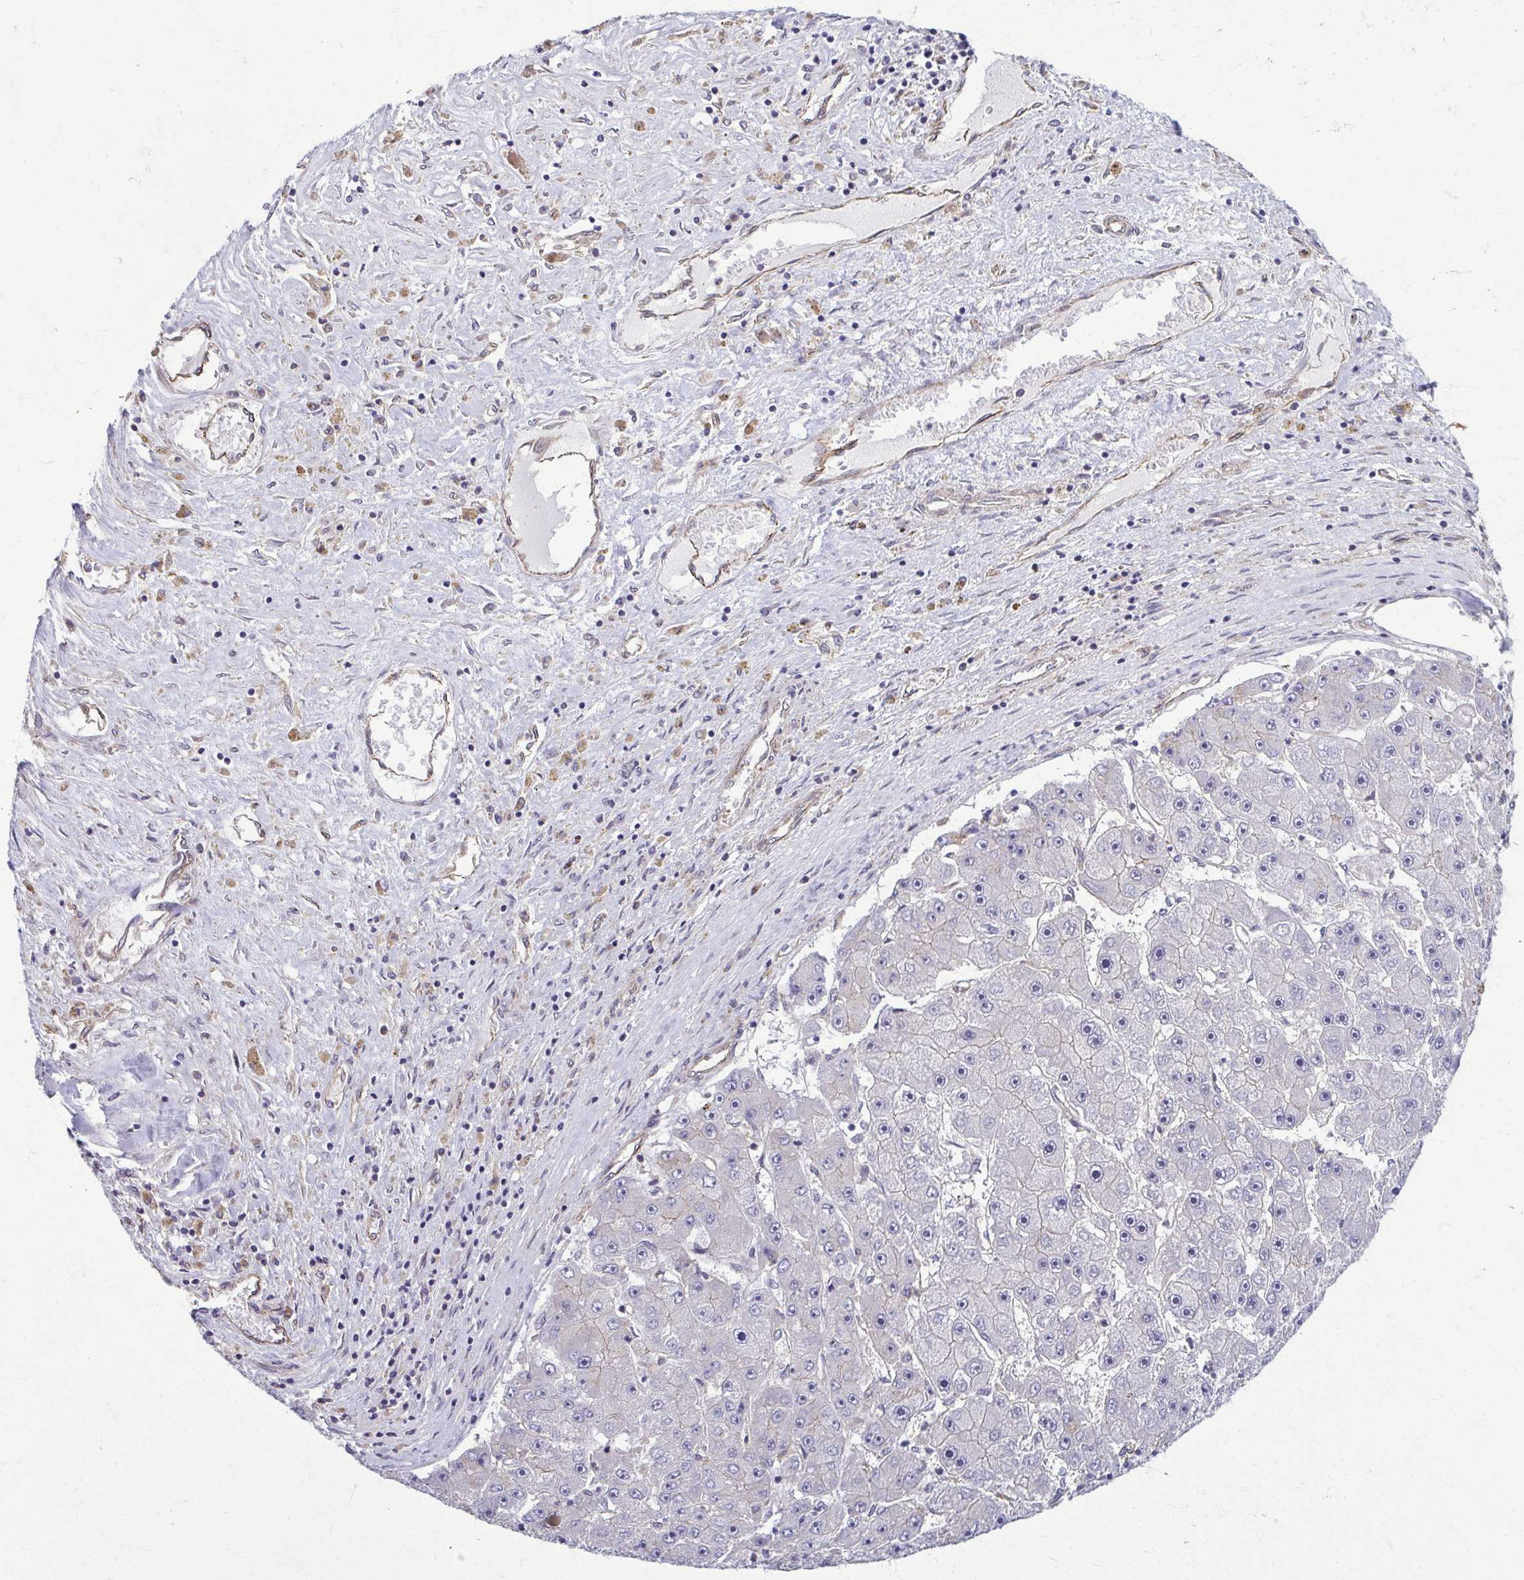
{"staining": {"intensity": "negative", "quantity": "none", "location": "none"}, "tissue": "liver cancer", "cell_type": "Tumor cells", "image_type": "cancer", "snomed": [{"axis": "morphology", "description": "Carcinoma, Hepatocellular, NOS"}, {"axis": "topography", "description": "Liver"}], "caption": "Immunohistochemistry photomicrograph of neoplastic tissue: human liver cancer (hepatocellular carcinoma) stained with DAB shows no significant protein expression in tumor cells. (DAB immunohistochemistry visualized using brightfield microscopy, high magnification).", "gene": "EID2B", "patient": {"sex": "female", "age": 61}}